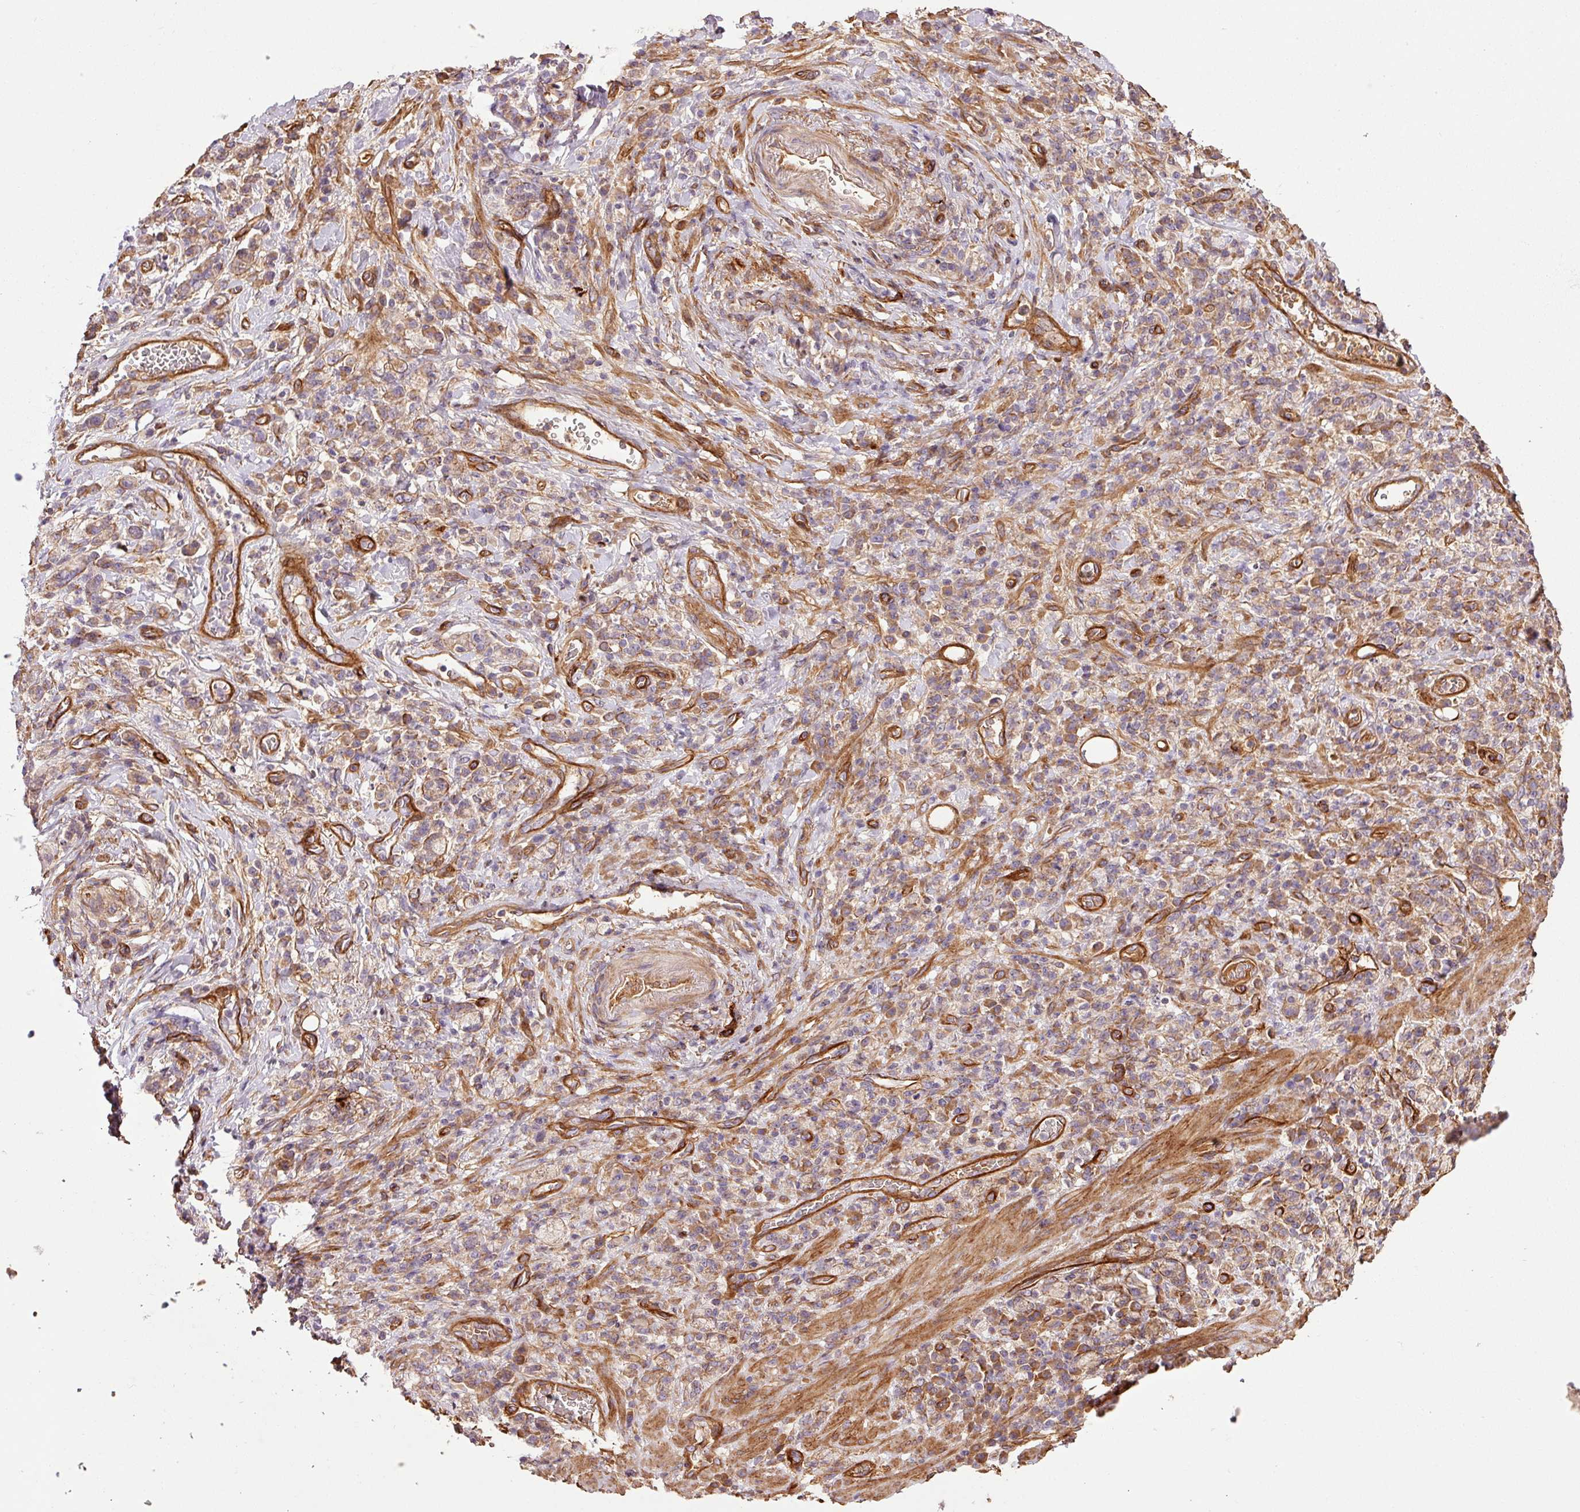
{"staining": {"intensity": "weak", "quantity": "25%-75%", "location": "cytoplasmic/membranous"}, "tissue": "stomach cancer", "cell_type": "Tumor cells", "image_type": "cancer", "snomed": [{"axis": "morphology", "description": "Adenocarcinoma, NOS"}, {"axis": "topography", "description": "Stomach"}], "caption": "DAB (3,3'-diaminobenzidine) immunohistochemical staining of adenocarcinoma (stomach) displays weak cytoplasmic/membranous protein staining in approximately 25%-75% of tumor cells. The staining is performed using DAB brown chromogen to label protein expression. The nuclei are counter-stained blue using hematoxylin.", "gene": "NID2", "patient": {"sex": "male", "age": 77}}